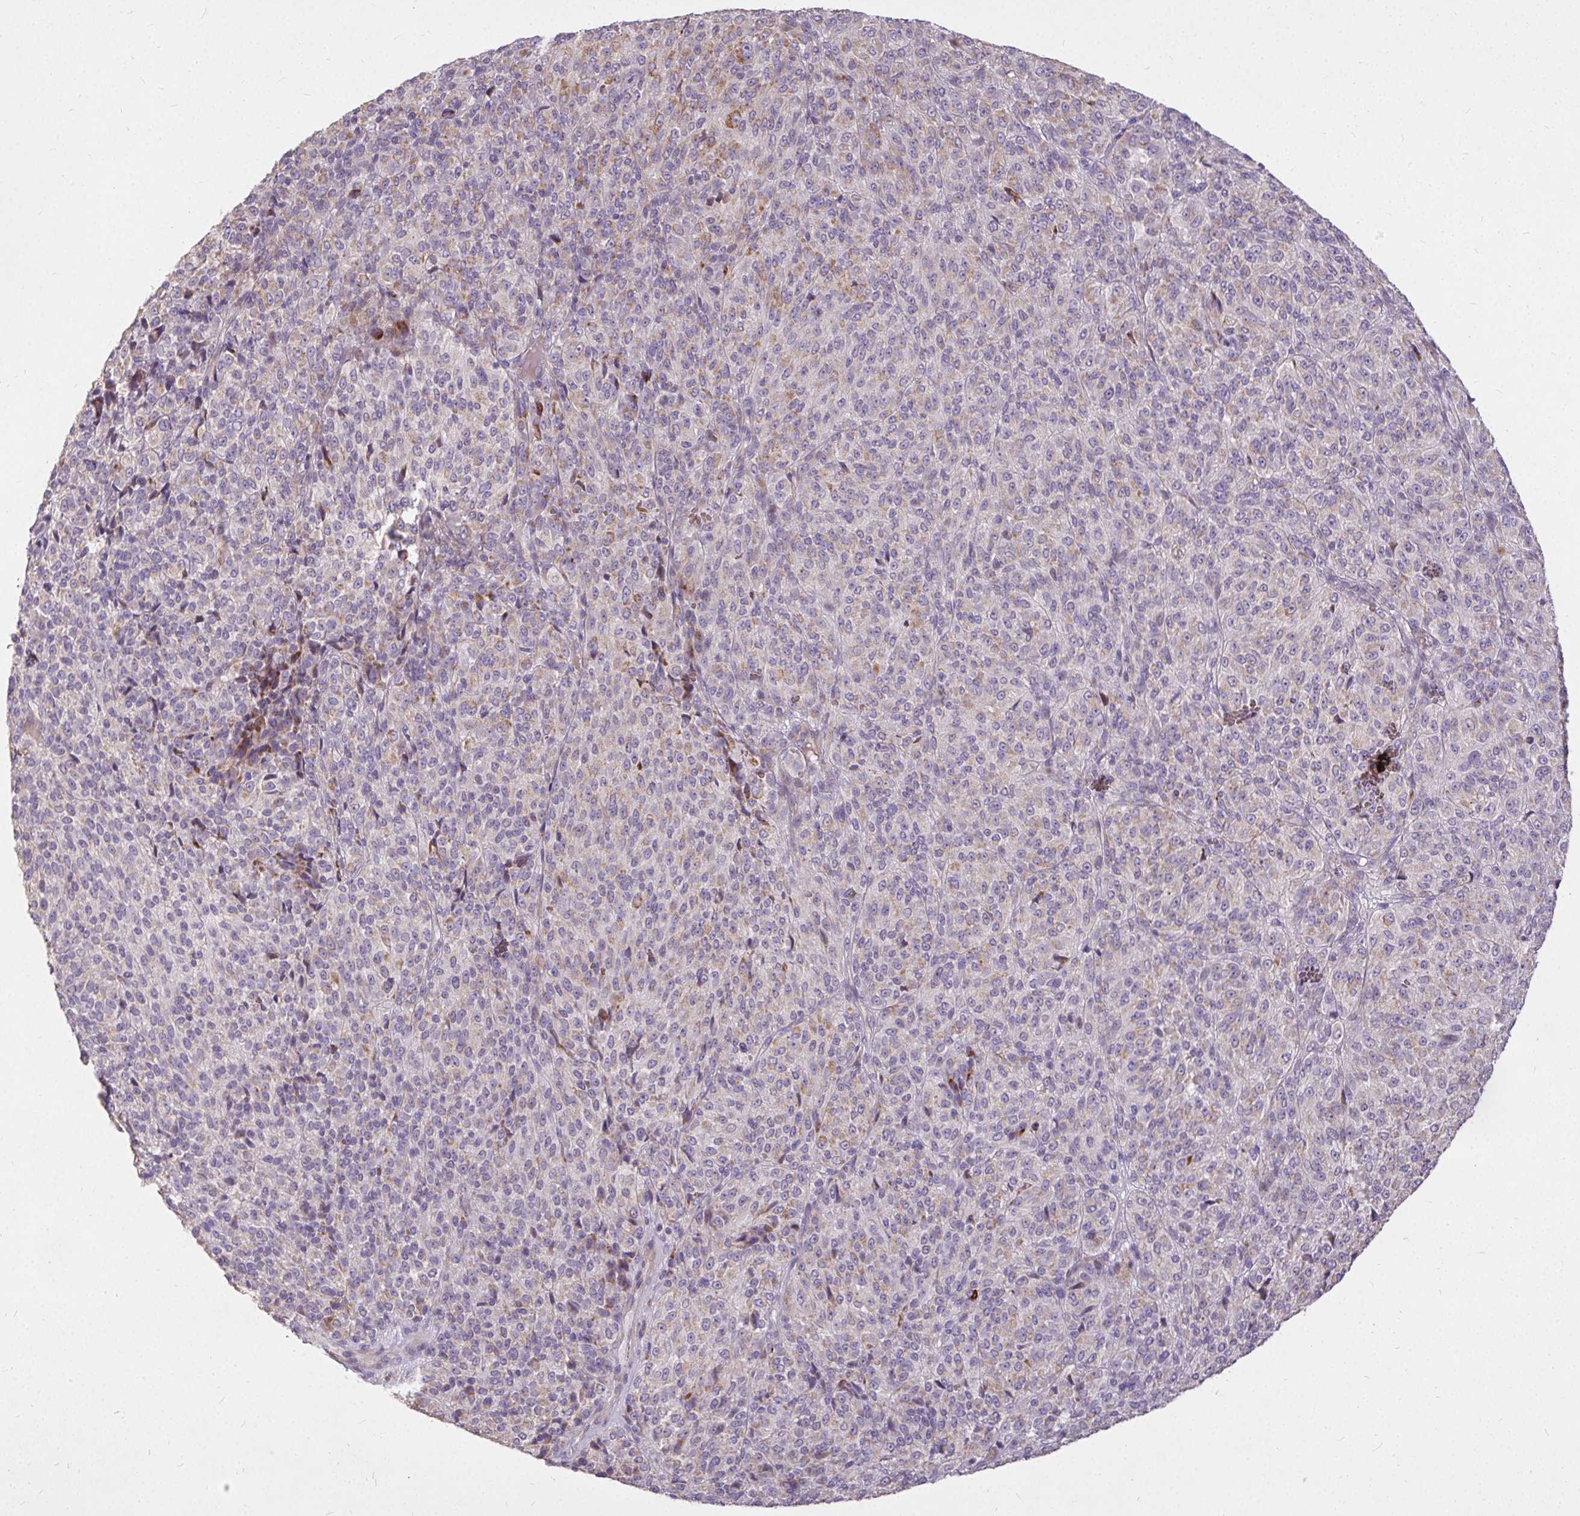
{"staining": {"intensity": "weak", "quantity": "25%-75%", "location": "cytoplasmic/membranous"}, "tissue": "melanoma", "cell_type": "Tumor cells", "image_type": "cancer", "snomed": [{"axis": "morphology", "description": "Malignant melanoma, Metastatic site"}, {"axis": "topography", "description": "Brain"}], "caption": "Immunohistochemistry (IHC) image of neoplastic tissue: human malignant melanoma (metastatic site) stained using IHC demonstrates low levels of weak protein expression localized specifically in the cytoplasmic/membranous of tumor cells, appearing as a cytoplasmic/membranous brown color.", "gene": "STRIP1", "patient": {"sex": "female", "age": 56}}